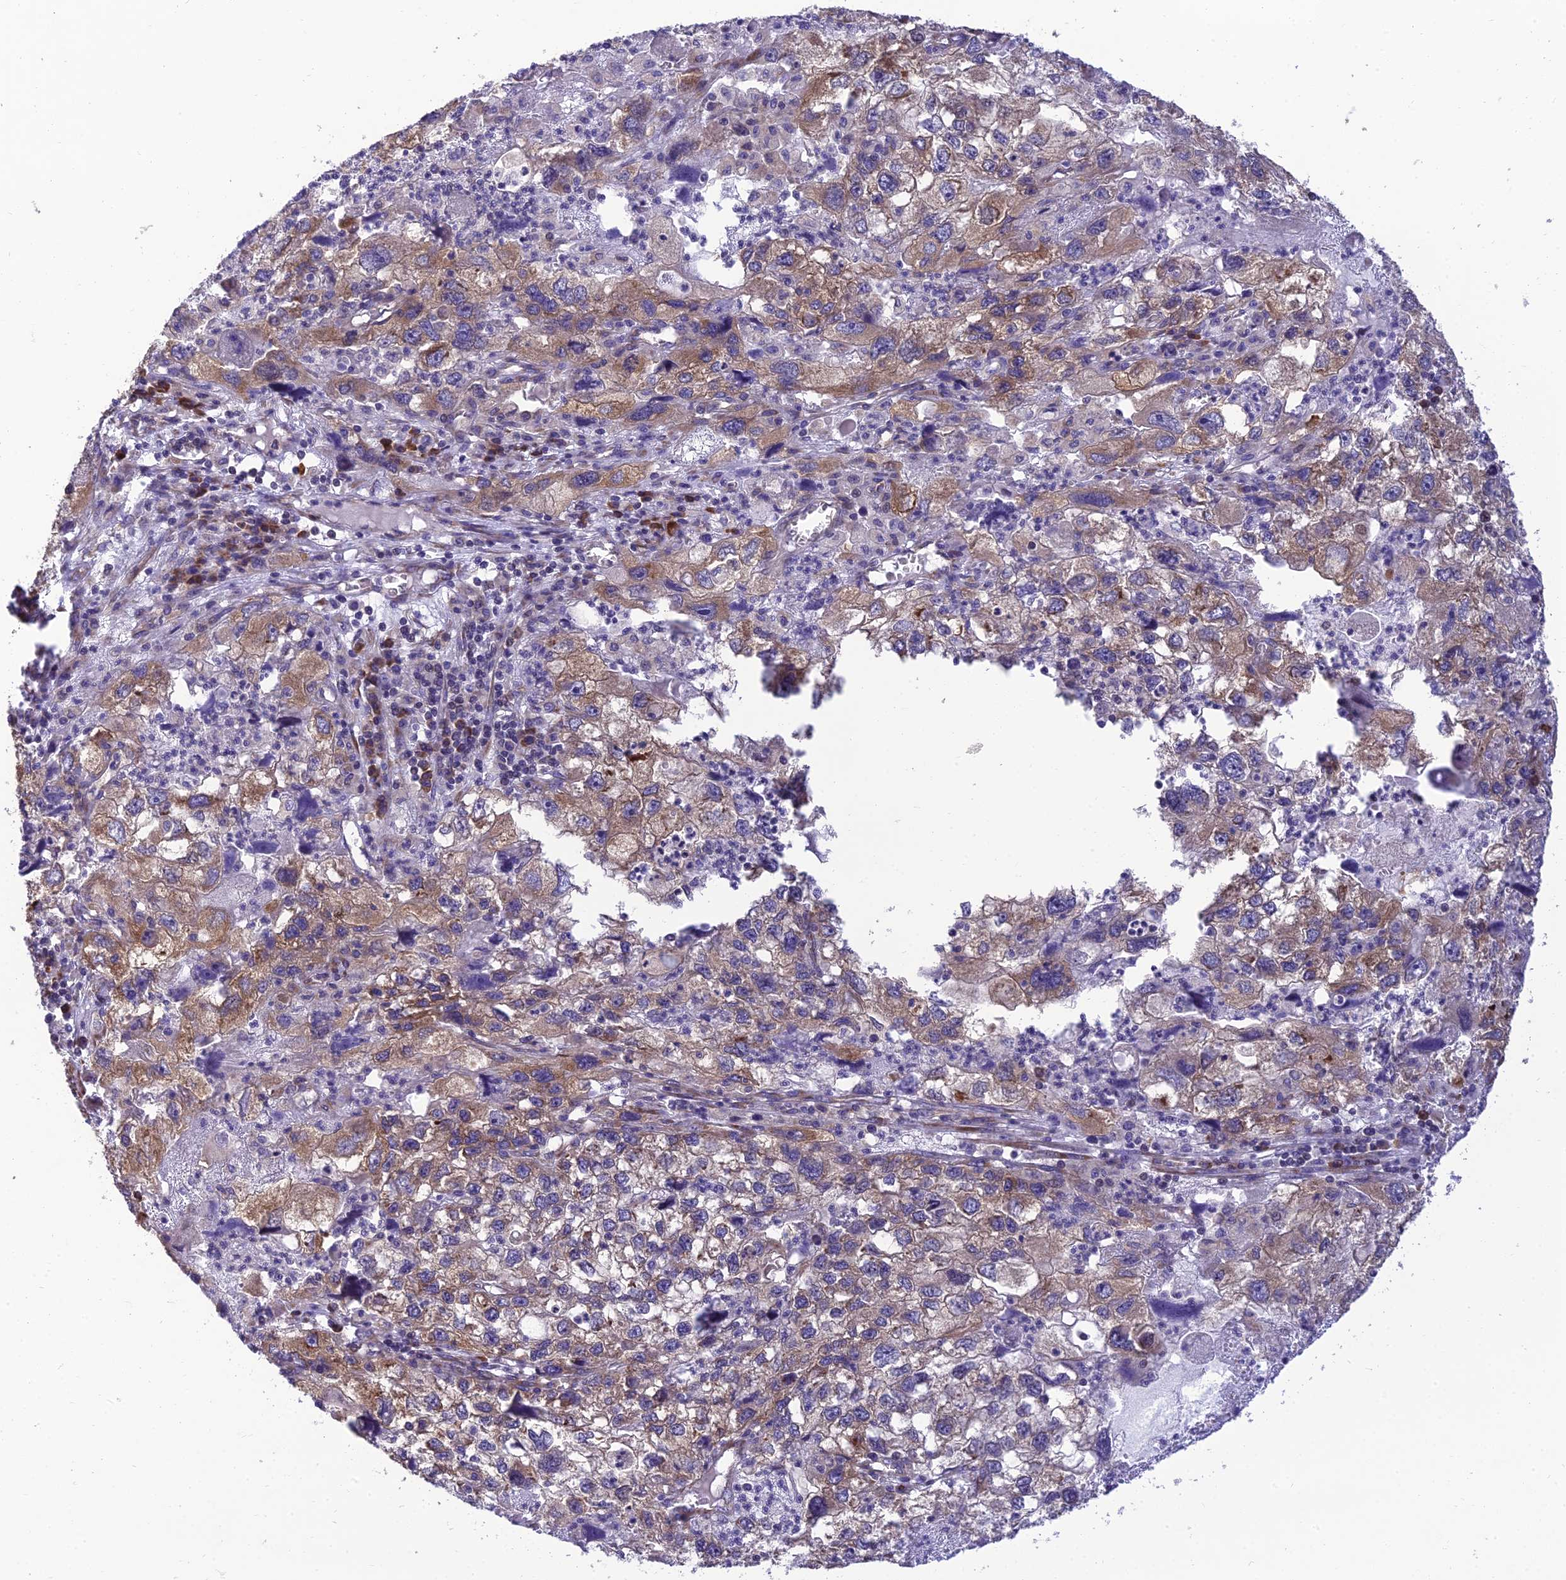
{"staining": {"intensity": "moderate", "quantity": ">75%", "location": "cytoplasmic/membranous"}, "tissue": "endometrial cancer", "cell_type": "Tumor cells", "image_type": "cancer", "snomed": [{"axis": "morphology", "description": "Adenocarcinoma, NOS"}, {"axis": "topography", "description": "Endometrium"}], "caption": "A brown stain shows moderate cytoplasmic/membranous positivity of a protein in human endometrial adenocarcinoma tumor cells.", "gene": "CLCN7", "patient": {"sex": "female", "age": 49}}